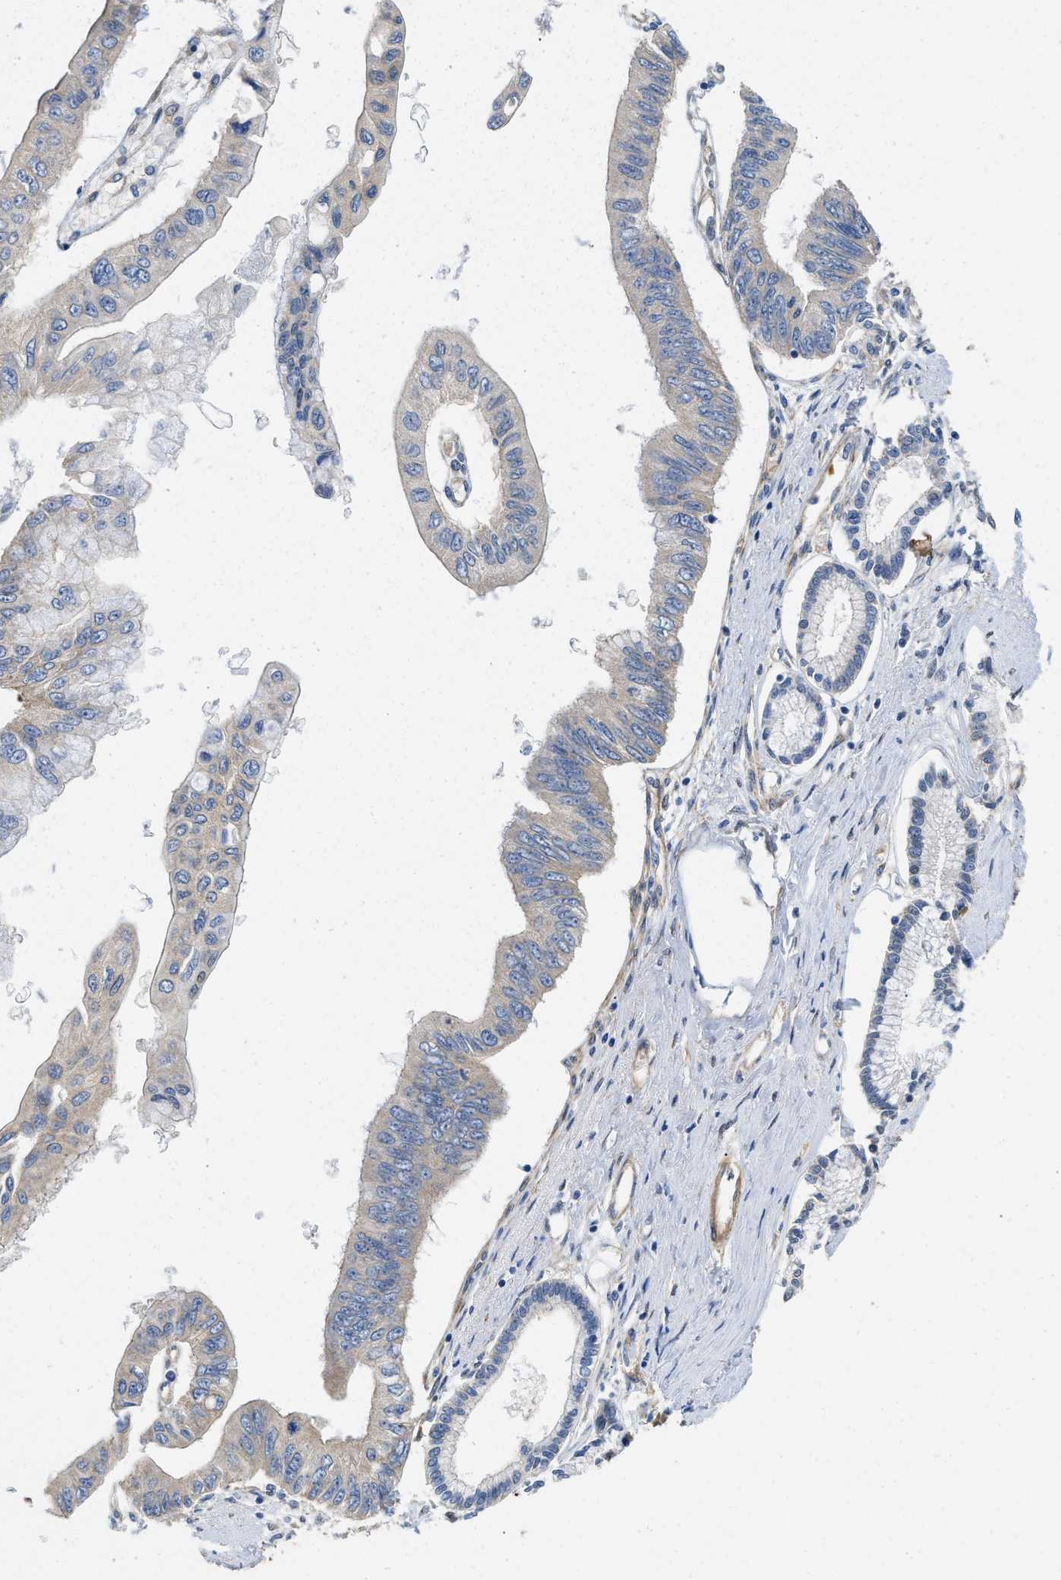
{"staining": {"intensity": "weak", "quantity": "<25%", "location": "cytoplasmic/membranous"}, "tissue": "pancreatic cancer", "cell_type": "Tumor cells", "image_type": "cancer", "snomed": [{"axis": "morphology", "description": "Adenocarcinoma, NOS"}, {"axis": "topography", "description": "Pancreas"}], "caption": "Pancreatic adenocarcinoma was stained to show a protein in brown. There is no significant positivity in tumor cells.", "gene": "RAPH1", "patient": {"sex": "female", "age": 77}}